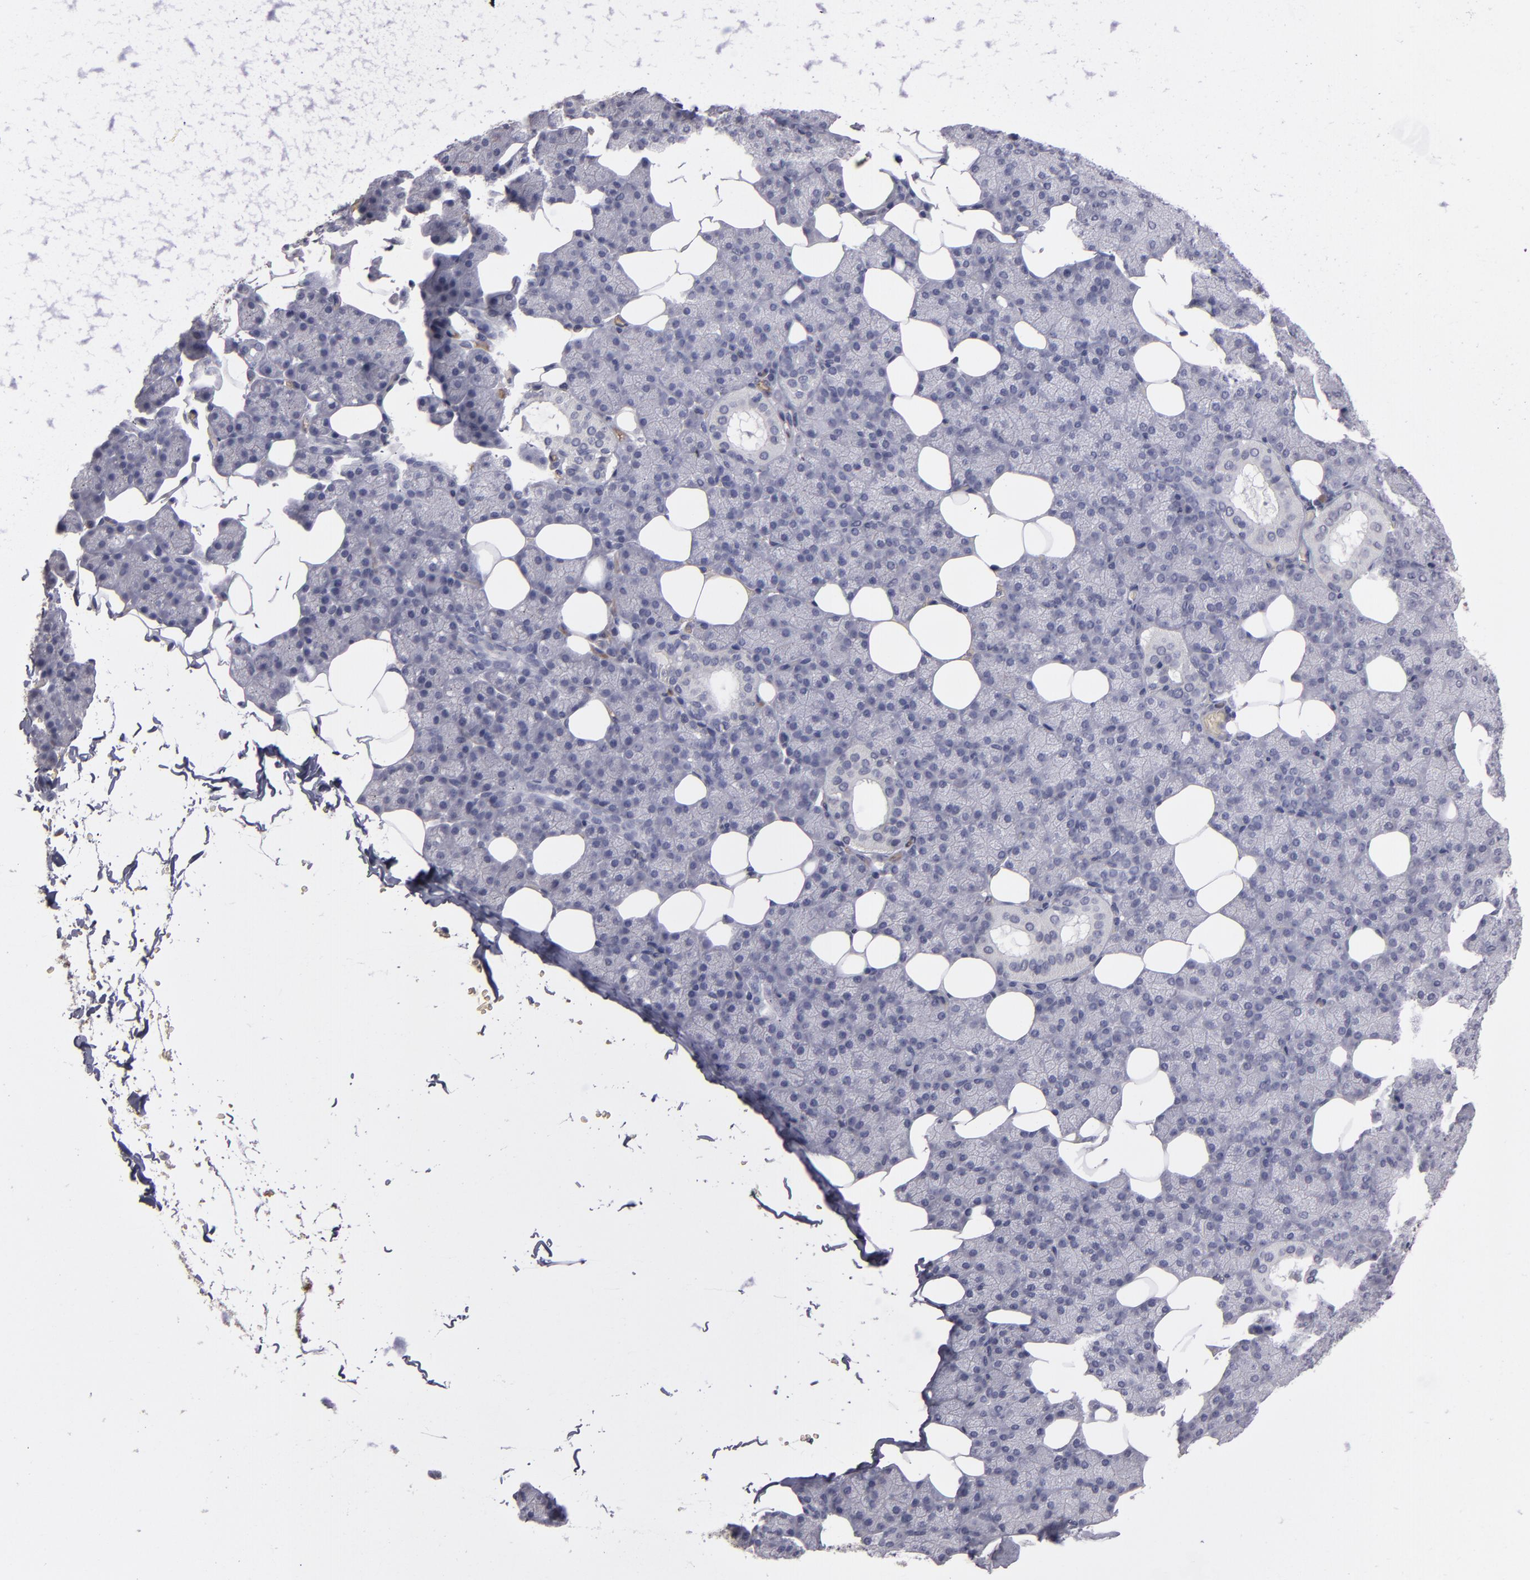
{"staining": {"intensity": "negative", "quantity": "none", "location": "none"}, "tissue": "salivary gland", "cell_type": "Glandular cells", "image_type": "normal", "snomed": [{"axis": "morphology", "description": "Normal tissue, NOS"}, {"axis": "topography", "description": "Lymph node"}, {"axis": "topography", "description": "Salivary gland"}], "caption": "Normal salivary gland was stained to show a protein in brown. There is no significant staining in glandular cells. The staining is performed using DAB (3,3'-diaminobenzidine) brown chromogen with nuclei counter-stained in using hematoxylin.", "gene": "ITIH4", "patient": {"sex": "male", "age": 8}}